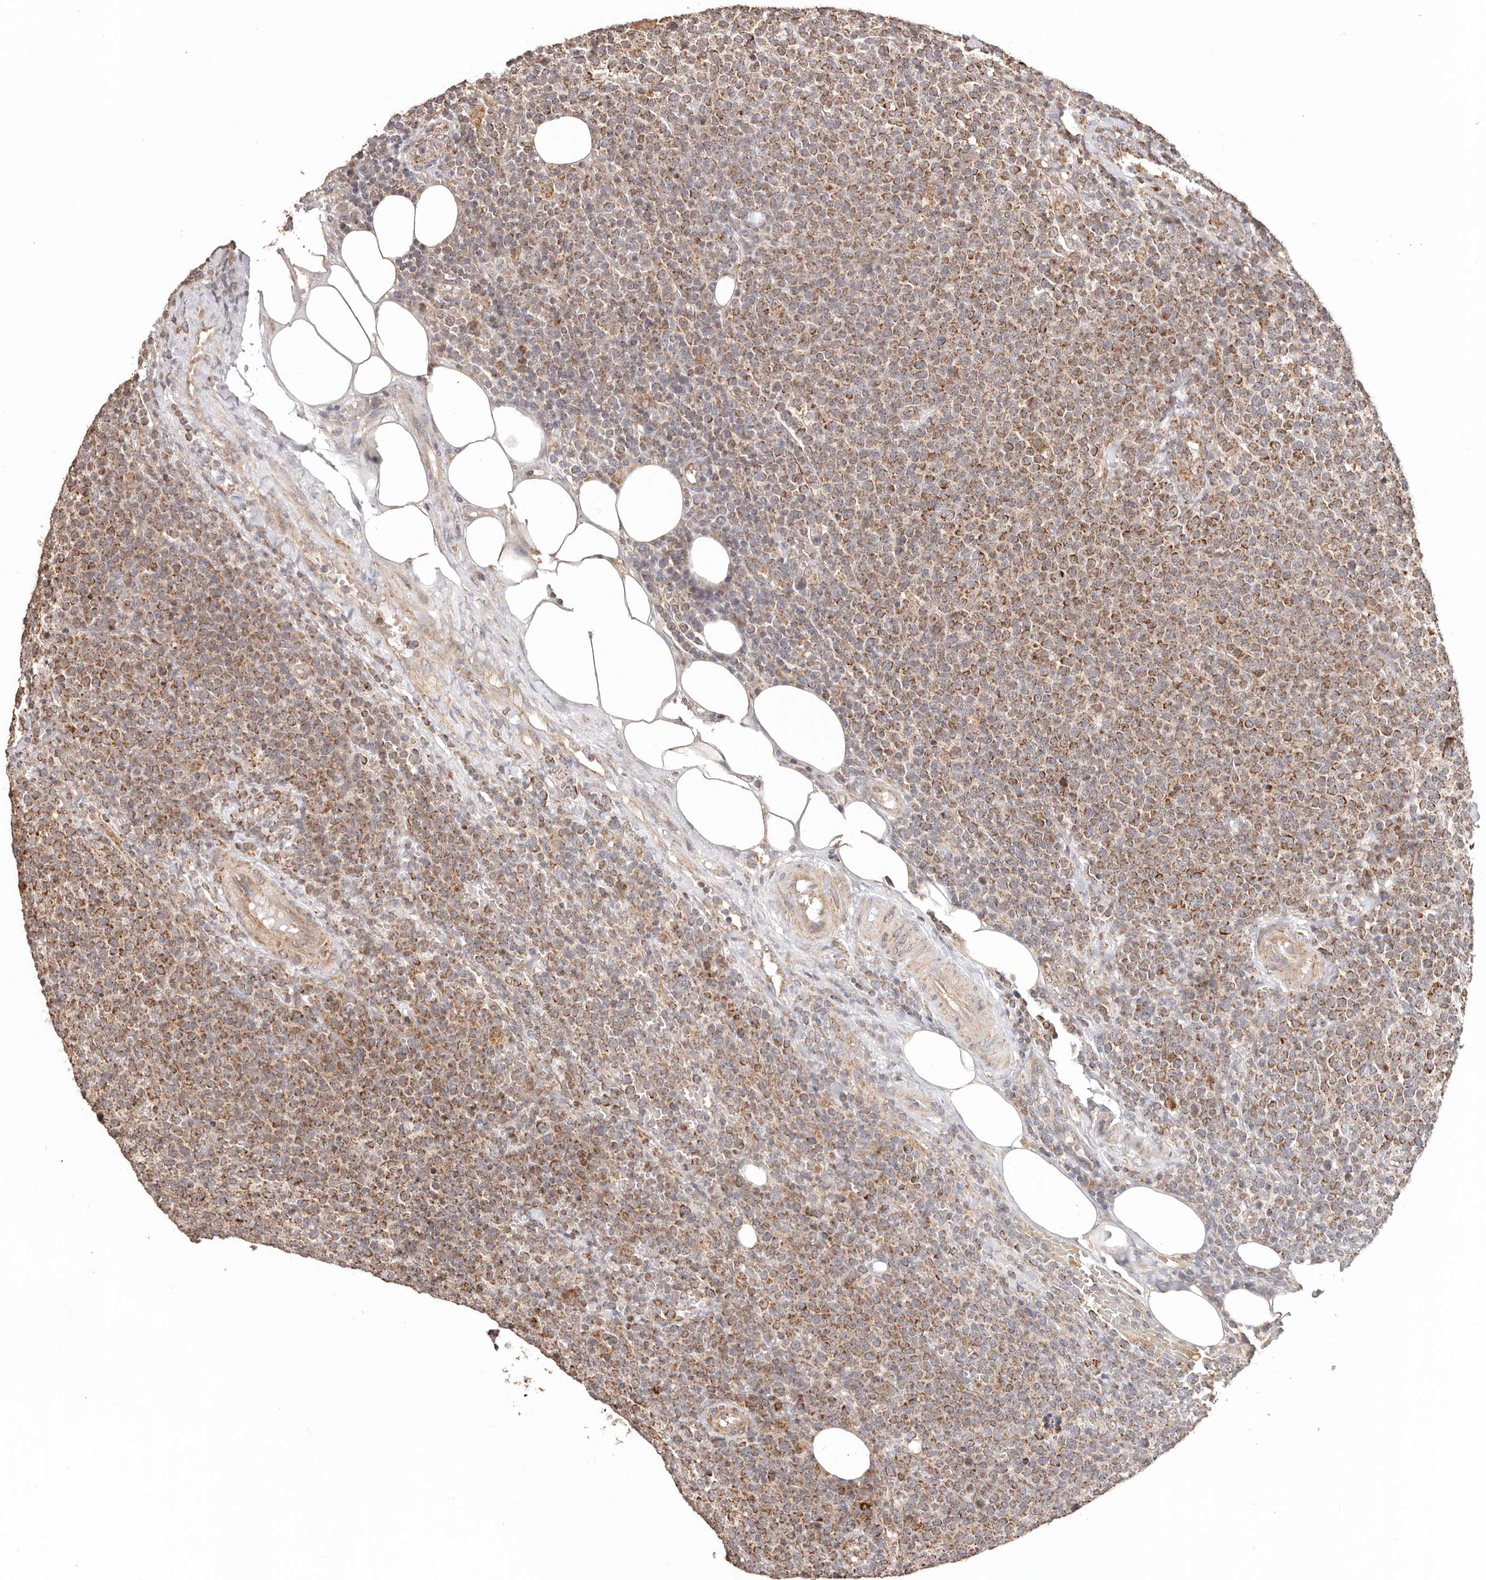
{"staining": {"intensity": "moderate", "quantity": ">75%", "location": "cytoplasmic/membranous"}, "tissue": "lymphoma", "cell_type": "Tumor cells", "image_type": "cancer", "snomed": [{"axis": "morphology", "description": "Malignant lymphoma, non-Hodgkin's type, High grade"}, {"axis": "topography", "description": "Lymph node"}], "caption": "IHC micrograph of neoplastic tissue: lymphoma stained using IHC reveals medium levels of moderate protein expression localized specifically in the cytoplasmic/membranous of tumor cells, appearing as a cytoplasmic/membranous brown color.", "gene": "NDUFB11", "patient": {"sex": "male", "age": 61}}